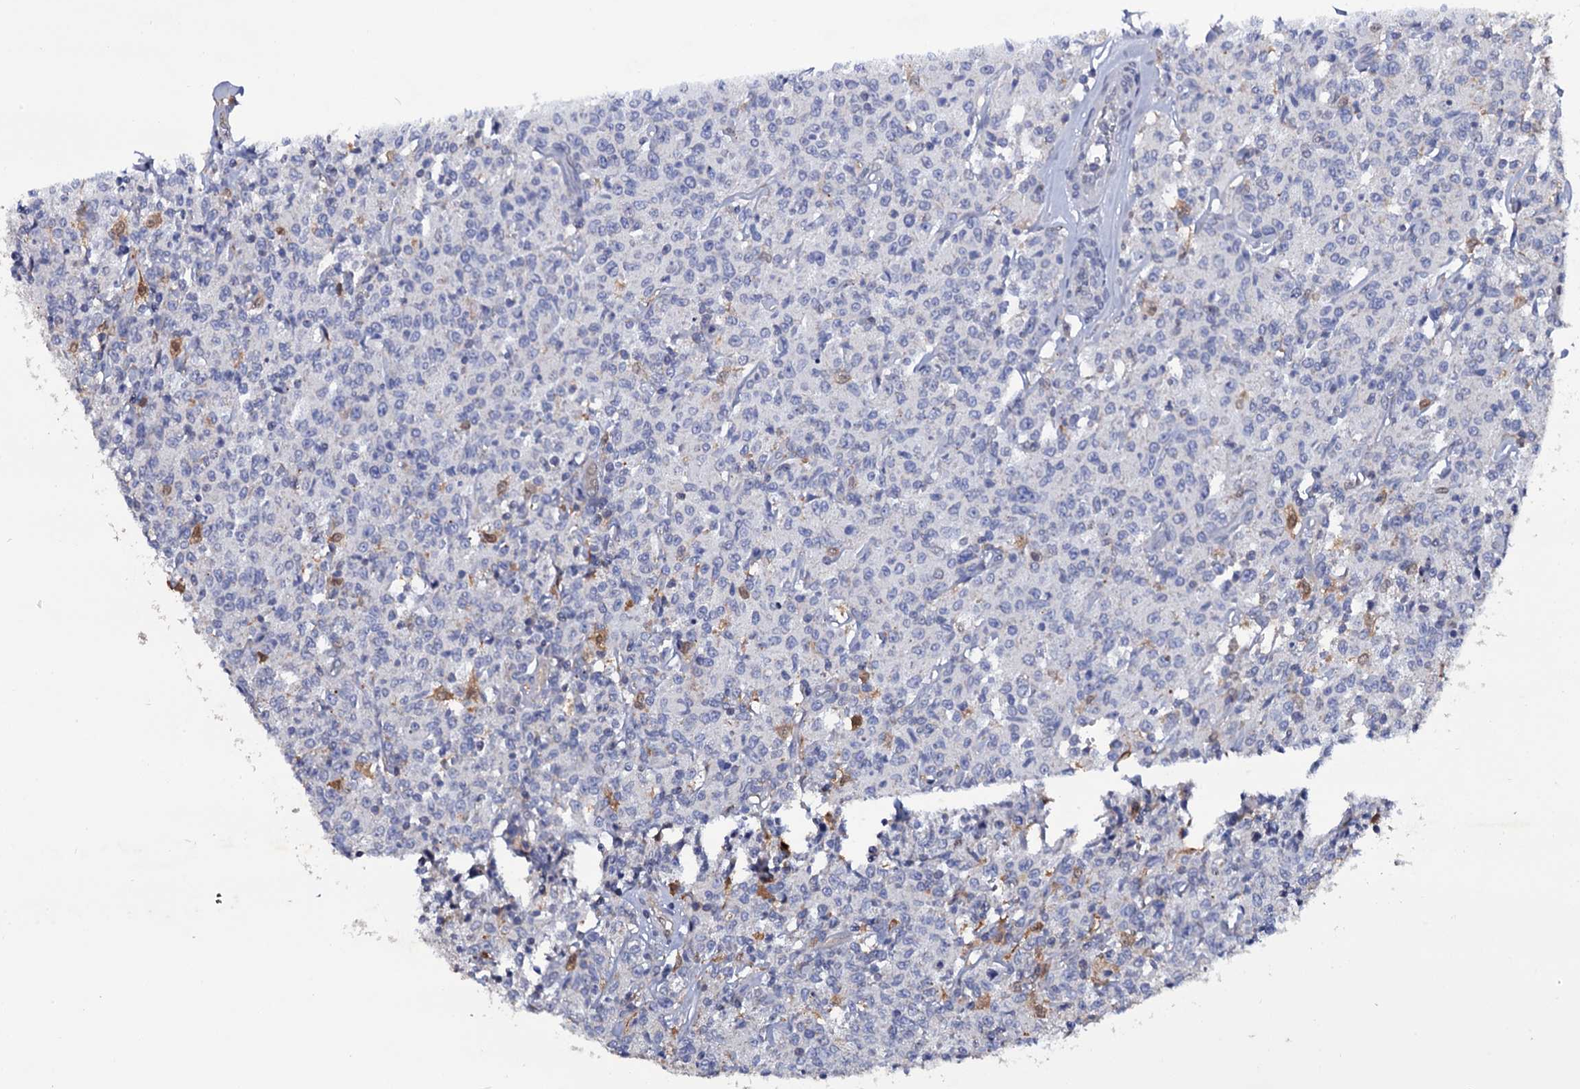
{"staining": {"intensity": "negative", "quantity": "none", "location": "none"}, "tissue": "lymphoma", "cell_type": "Tumor cells", "image_type": "cancer", "snomed": [{"axis": "morphology", "description": "Malignant lymphoma, non-Hodgkin's type, Low grade"}, {"axis": "topography", "description": "Small intestine"}], "caption": "Immunohistochemical staining of malignant lymphoma, non-Hodgkin's type (low-grade) shows no significant positivity in tumor cells.", "gene": "CRYL1", "patient": {"sex": "female", "age": 59}}